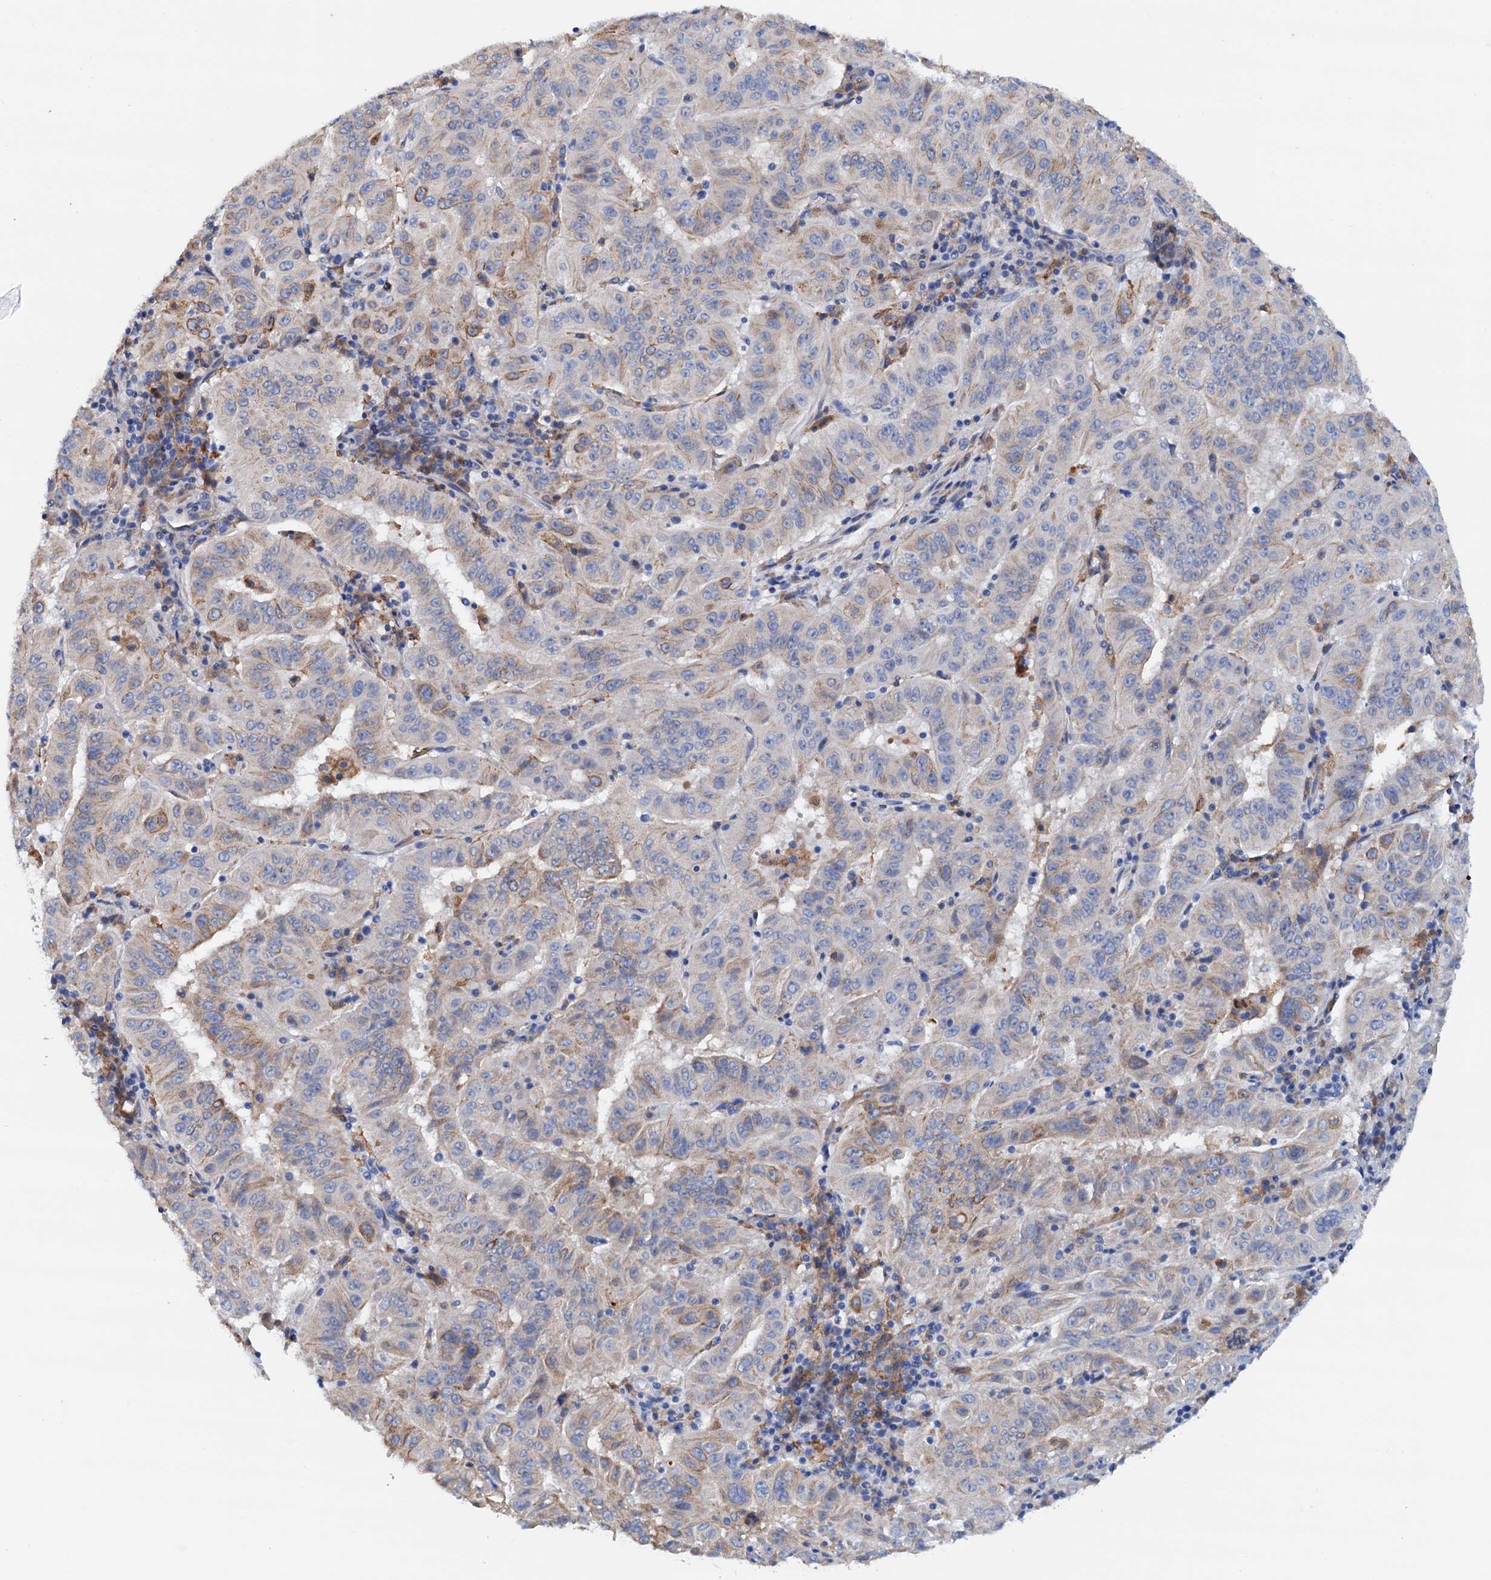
{"staining": {"intensity": "weak", "quantity": "25%-75%", "location": "cytoplasmic/membranous"}, "tissue": "pancreatic cancer", "cell_type": "Tumor cells", "image_type": "cancer", "snomed": [{"axis": "morphology", "description": "Adenocarcinoma, NOS"}, {"axis": "topography", "description": "Pancreas"}], "caption": "Protein staining of pancreatic cancer tissue reveals weak cytoplasmic/membranous positivity in about 25%-75% of tumor cells.", "gene": "RASSF9", "patient": {"sex": "male", "age": 63}}